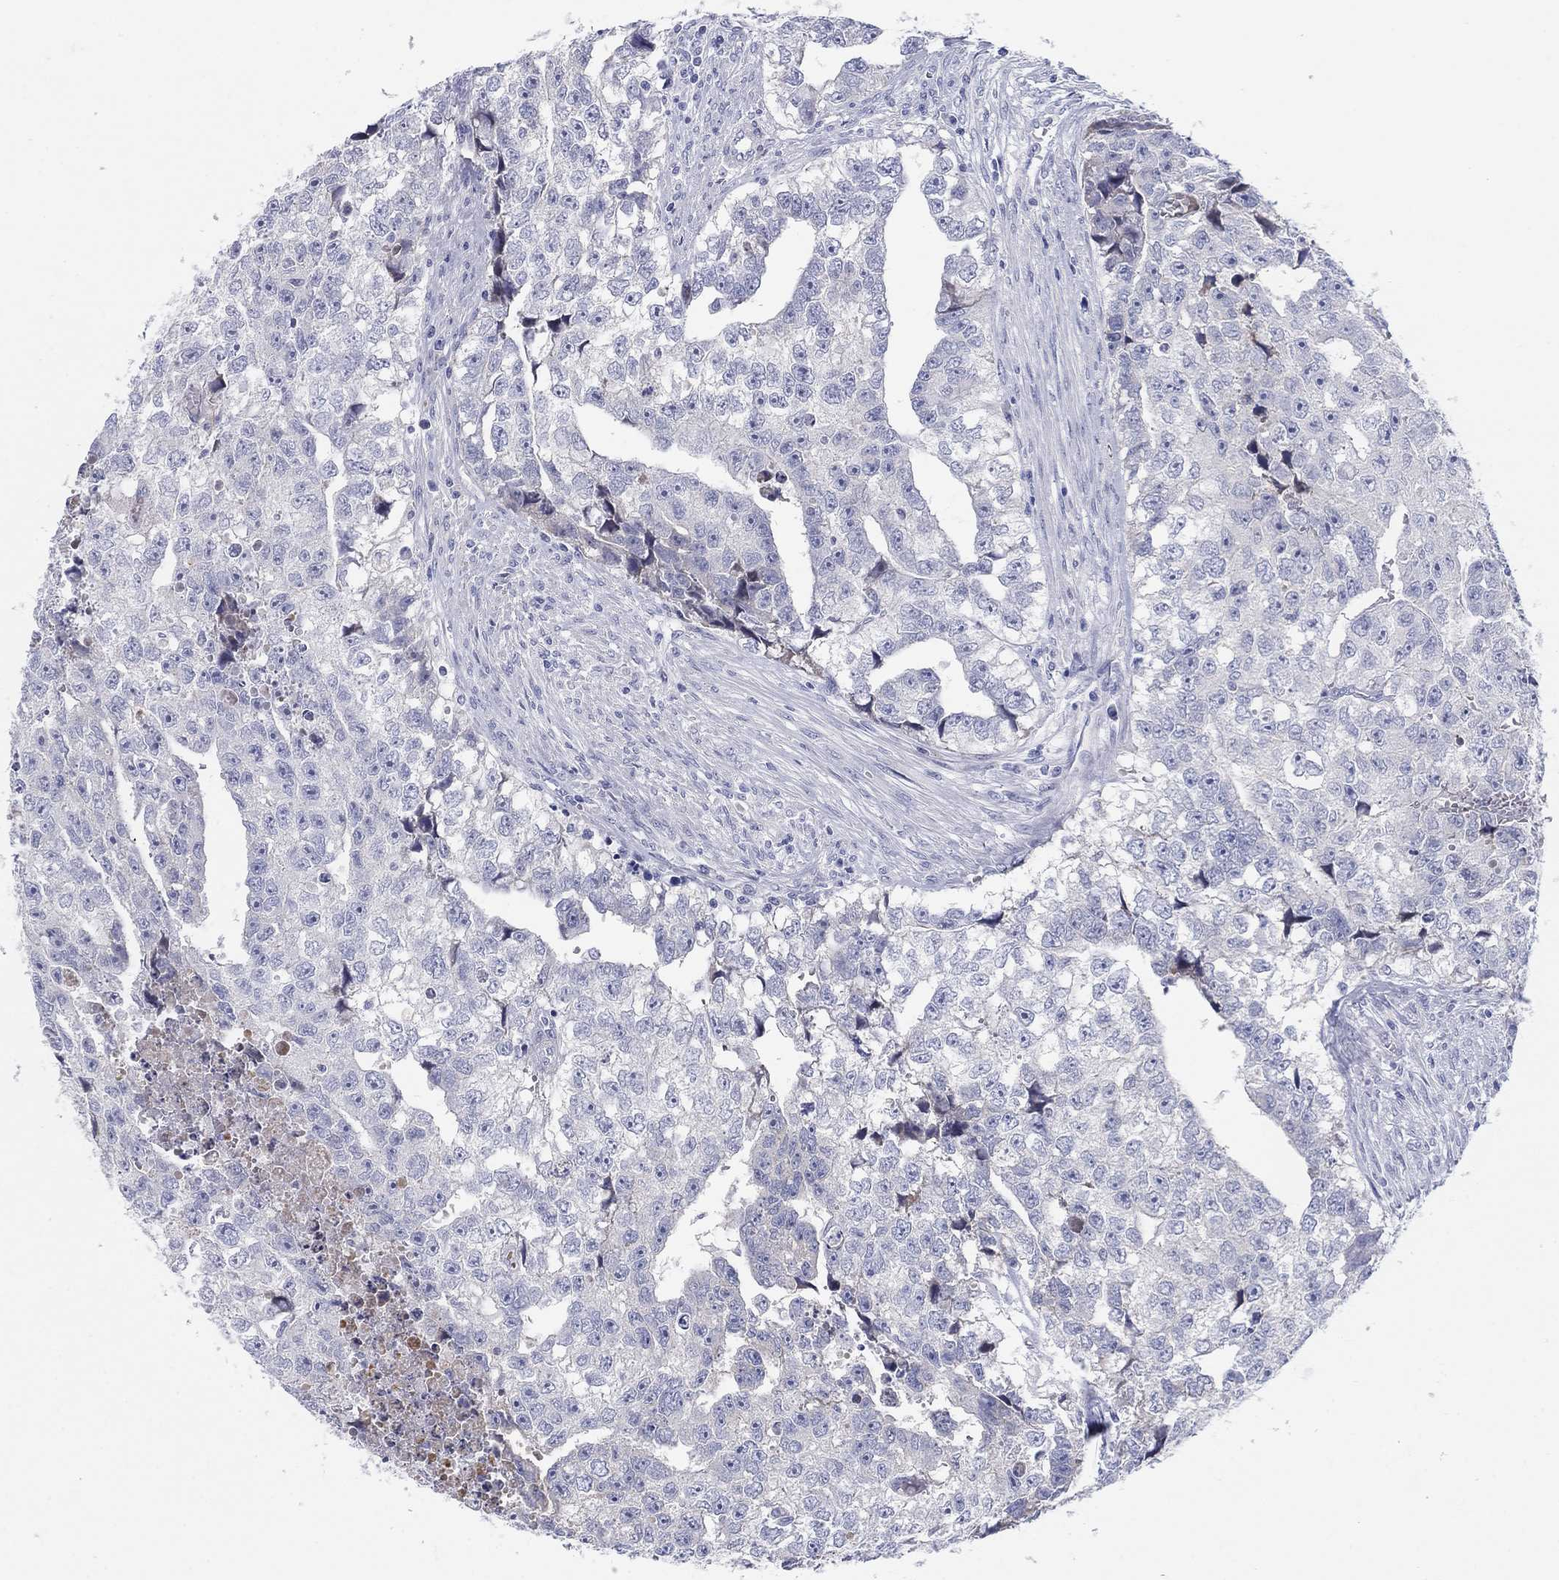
{"staining": {"intensity": "negative", "quantity": "none", "location": "none"}, "tissue": "testis cancer", "cell_type": "Tumor cells", "image_type": "cancer", "snomed": [{"axis": "morphology", "description": "Carcinoma, Embryonal, NOS"}, {"axis": "morphology", "description": "Teratoma, malignant, NOS"}, {"axis": "topography", "description": "Testis"}], "caption": "Immunohistochemical staining of human testis cancer displays no significant staining in tumor cells.", "gene": "HEATR4", "patient": {"sex": "male", "age": 44}}